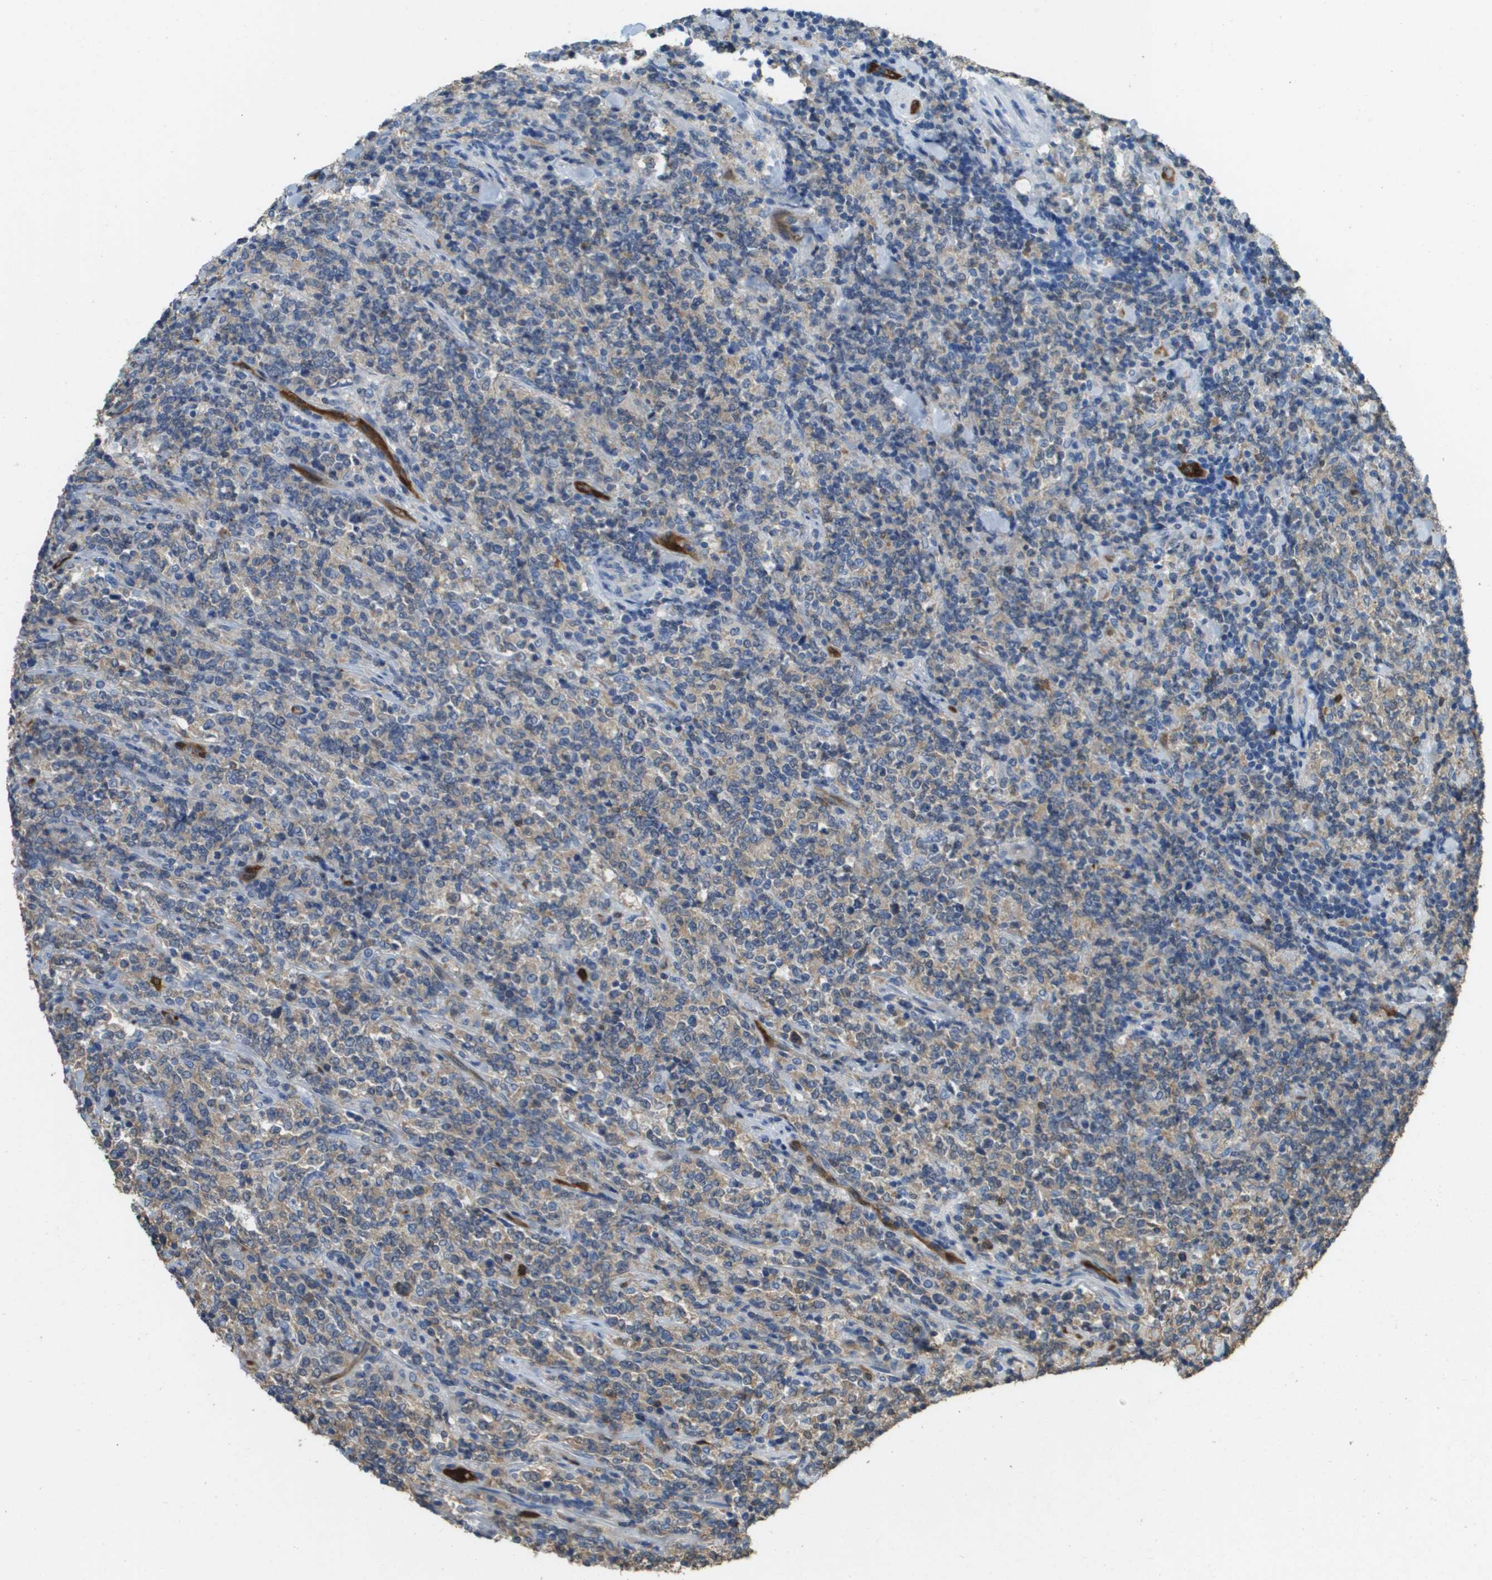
{"staining": {"intensity": "negative", "quantity": "none", "location": "none"}, "tissue": "lymphoma", "cell_type": "Tumor cells", "image_type": "cancer", "snomed": [{"axis": "morphology", "description": "Malignant lymphoma, non-Hodgkin's type, High grade"}, {"axis": "topography", "description": "Soft tissue"}], "caption": "Tumor cells show no significant staining in high-grade malignant lymphoma, non-Hodgkin's type.", "gene": "FABP5", "patient": {"sex": "male", "age": 18}}